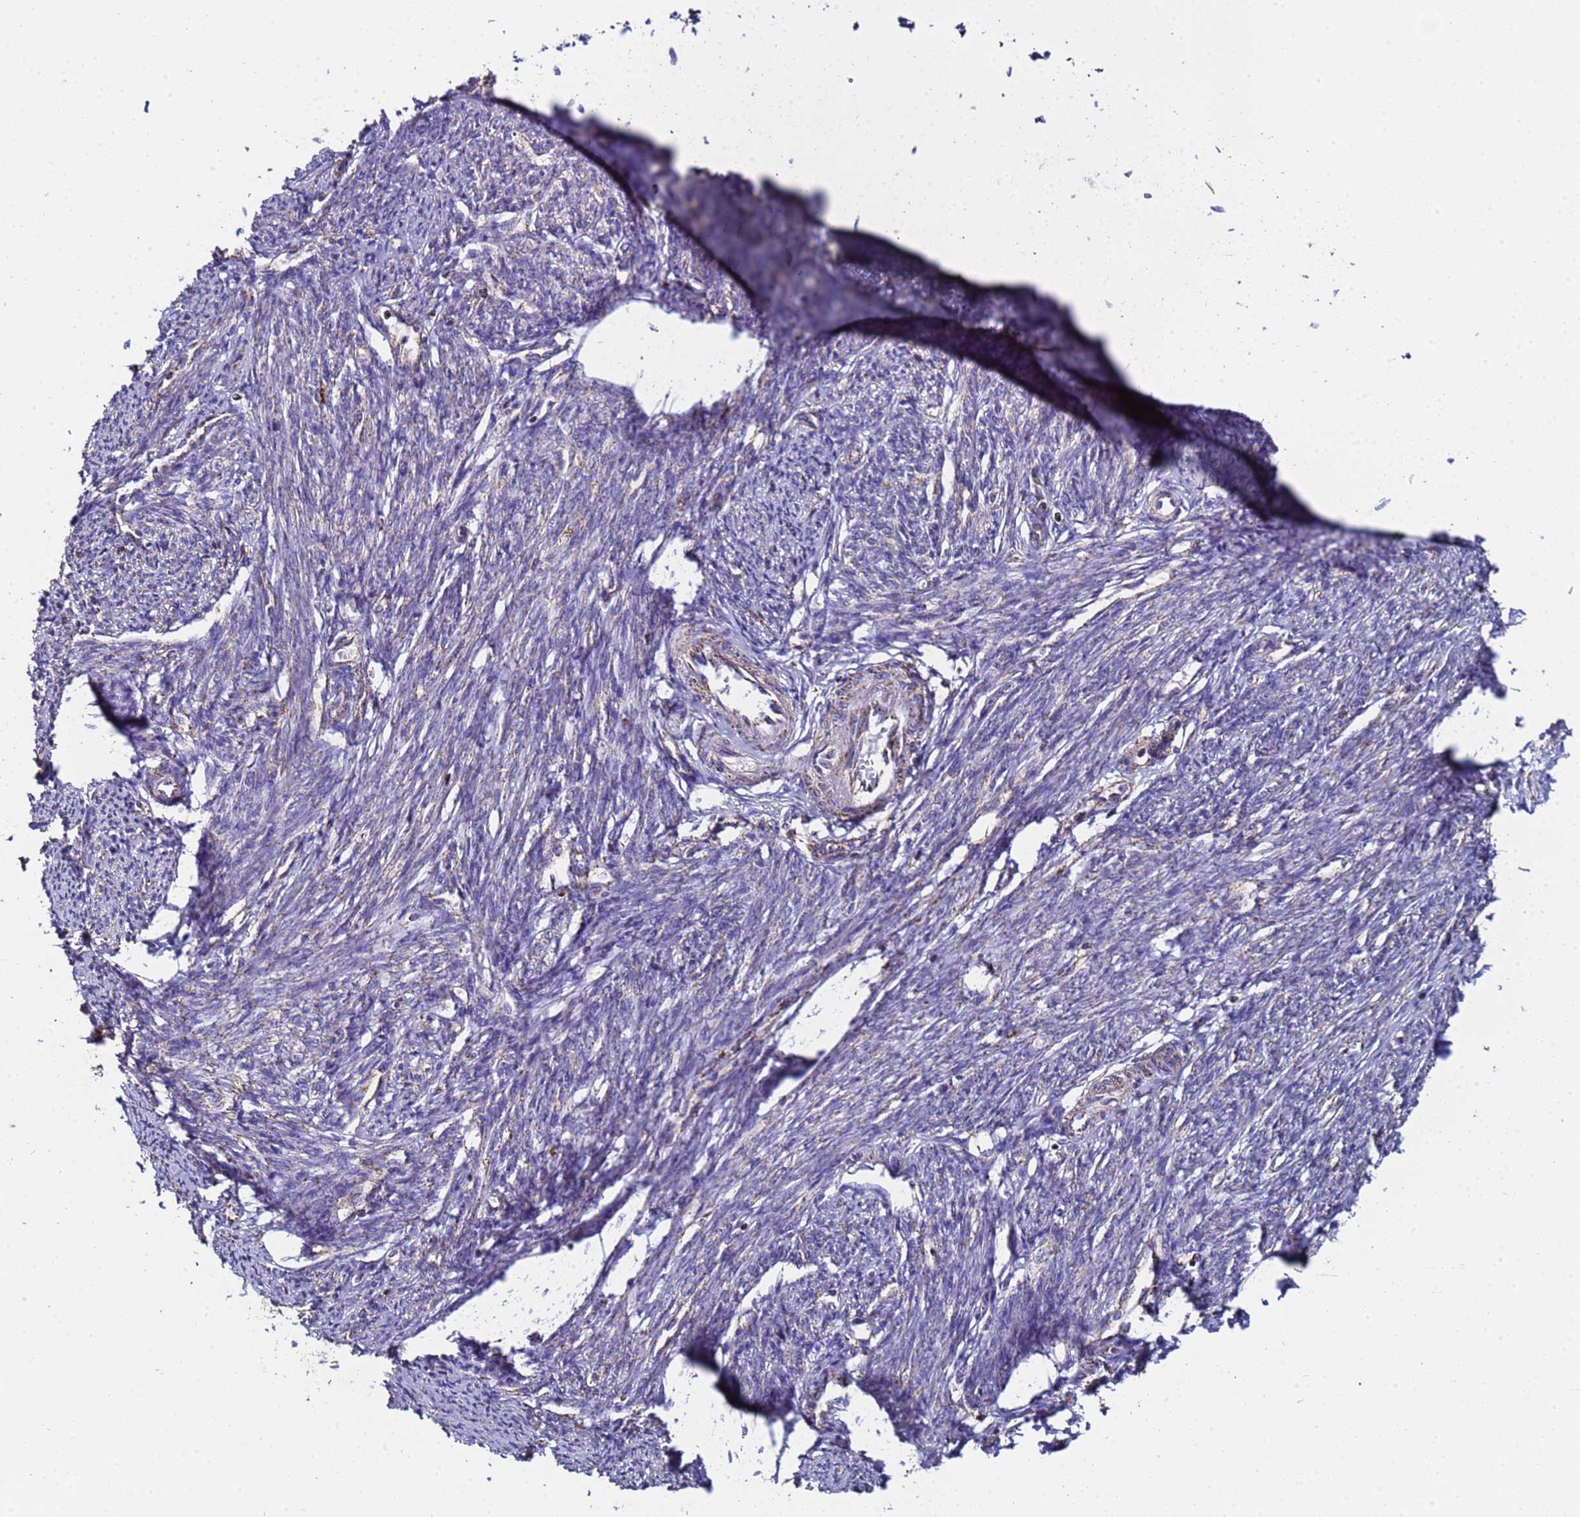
{"staining": {"intensity": "moderate", "quantity": "<25%", "location": "cytoplasmic/membranous"}, "tissue": "smooth muscle", "cell_type": "Smooth muscle cells", "image_type": "normal", "snomed": [{"axis": "morphology", "description": "Normal tissue, NOS"}, {"axis": "topography", "description": "Smooth muscle"}, {"axis": "topography", "description": "Uterus"}], "caption": "Smooth muscle cells reveal low levels of moderate cytoplasmic/membranous expression in about <25% of cells in normal smooth muscle.", "gene": "MRPS12", "patient": {"sex": "female", "age": 59}}